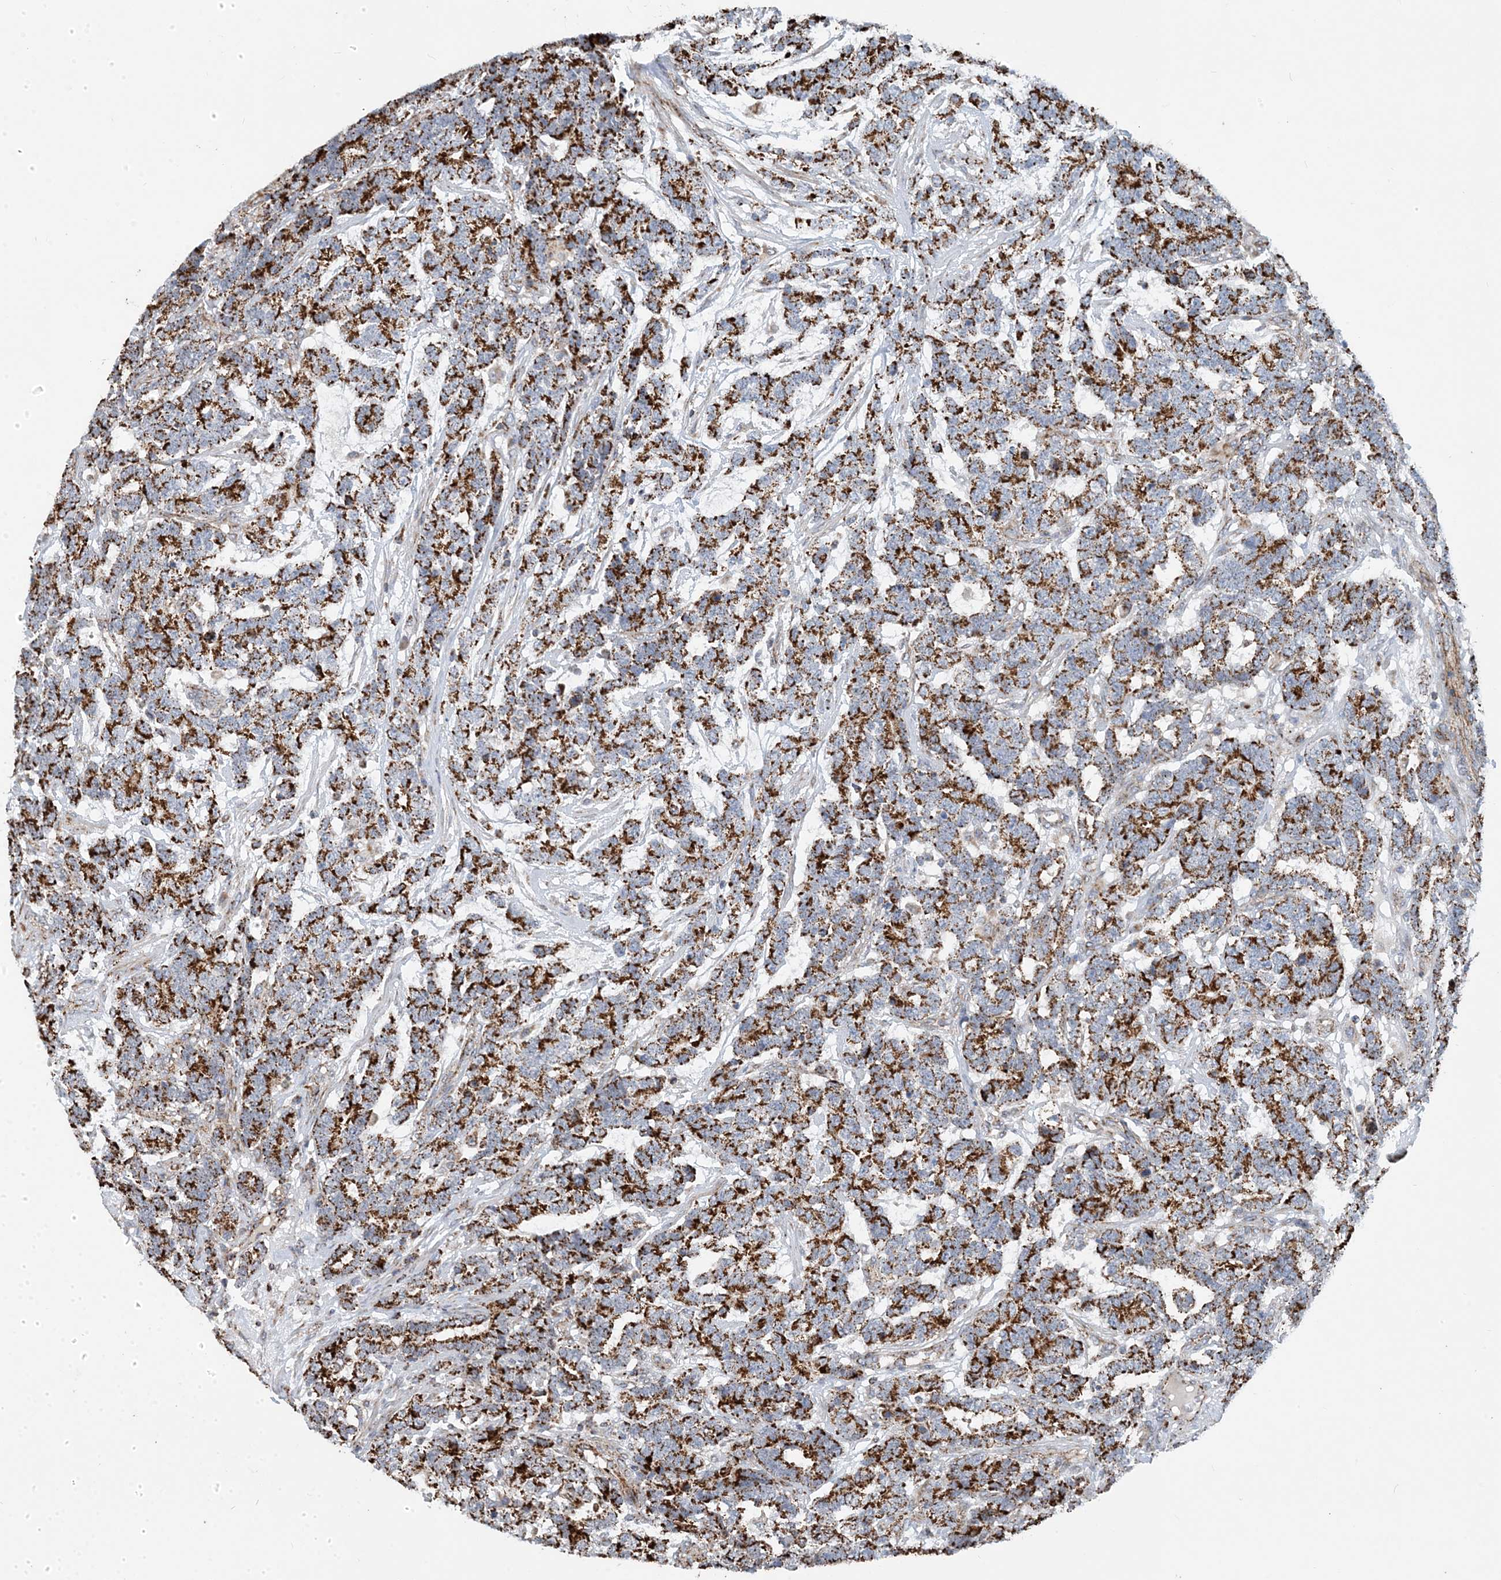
{"staining": {"intensity": "strong", "quantity": ">75%", "location": "cytoplasmic/membranous"}, "tissue": "testis cancer", "cell_type": "Tumor cells", "image_type": "cancer", "snomed": [{"axis": "morphology", "description": "Carcinoma, Embryonal, NOS"}, {"axis": "topography", "description": "Testis"}], "caption": "DAB (3,3'-diaminobenzidine) immunohistochemical staining of embryonal carcinoma (testis) demonstrates strong cytoplasmic/membranous protein expression in approximately >75% of tumor cells.", "gene": "PCDHGA1", "patient": {"sex": "male", "age": 26}}